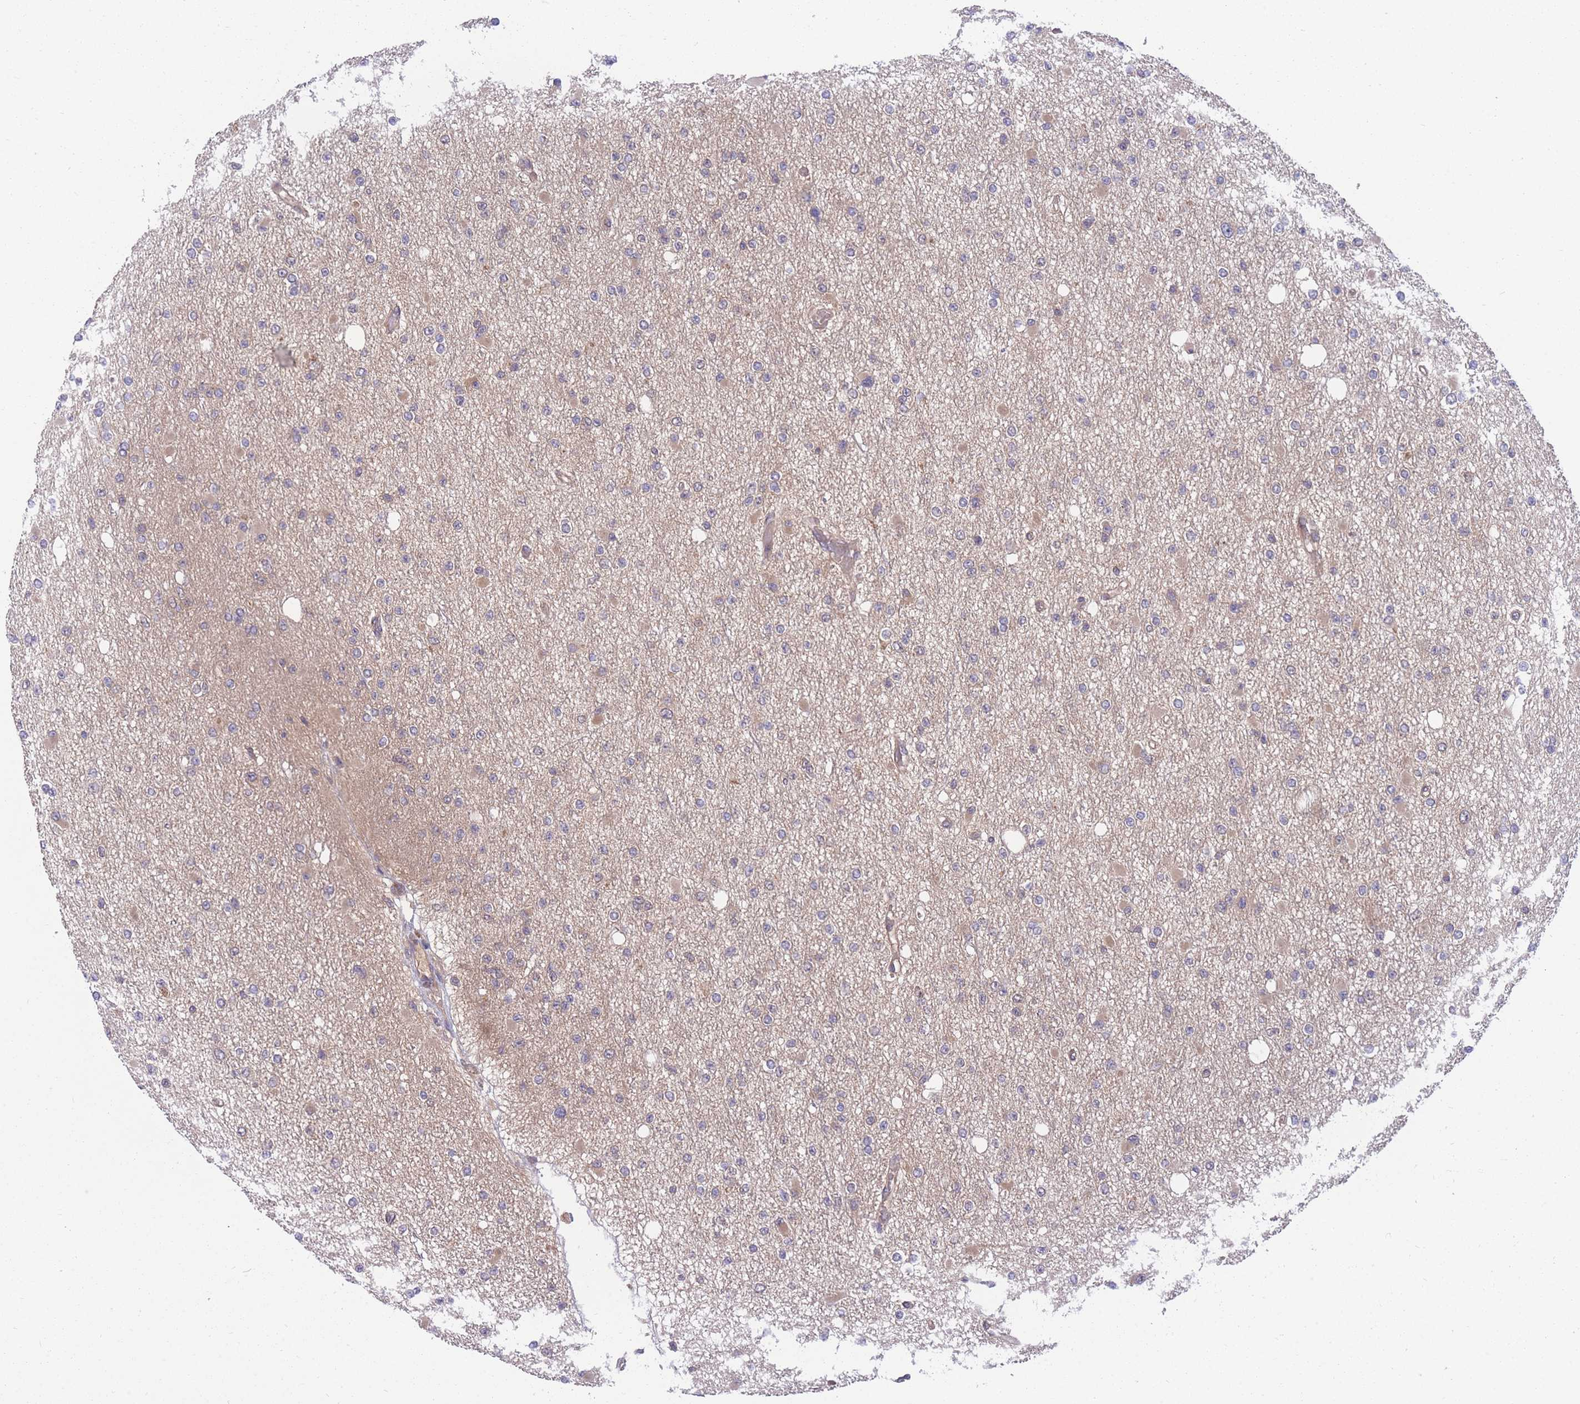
{"staining": {"intensity": "weak", "quantity": "<25%", "location": "cytoplasmic/membranous"}, "tissue": "glioma", "cell_type": "Tumor cells", "image_type": "cancer", "snomed": [{"axis": "morphology", "description": "Glioma, malignant, Low grade"}, {"axis": "topography", "description": "Brain"}], "caption": "The photomicrograph exhibits no significant staining in tumor cells of glioma.", "gene": "UBE2N", "patient": {"sex": "female", "age": 22}}